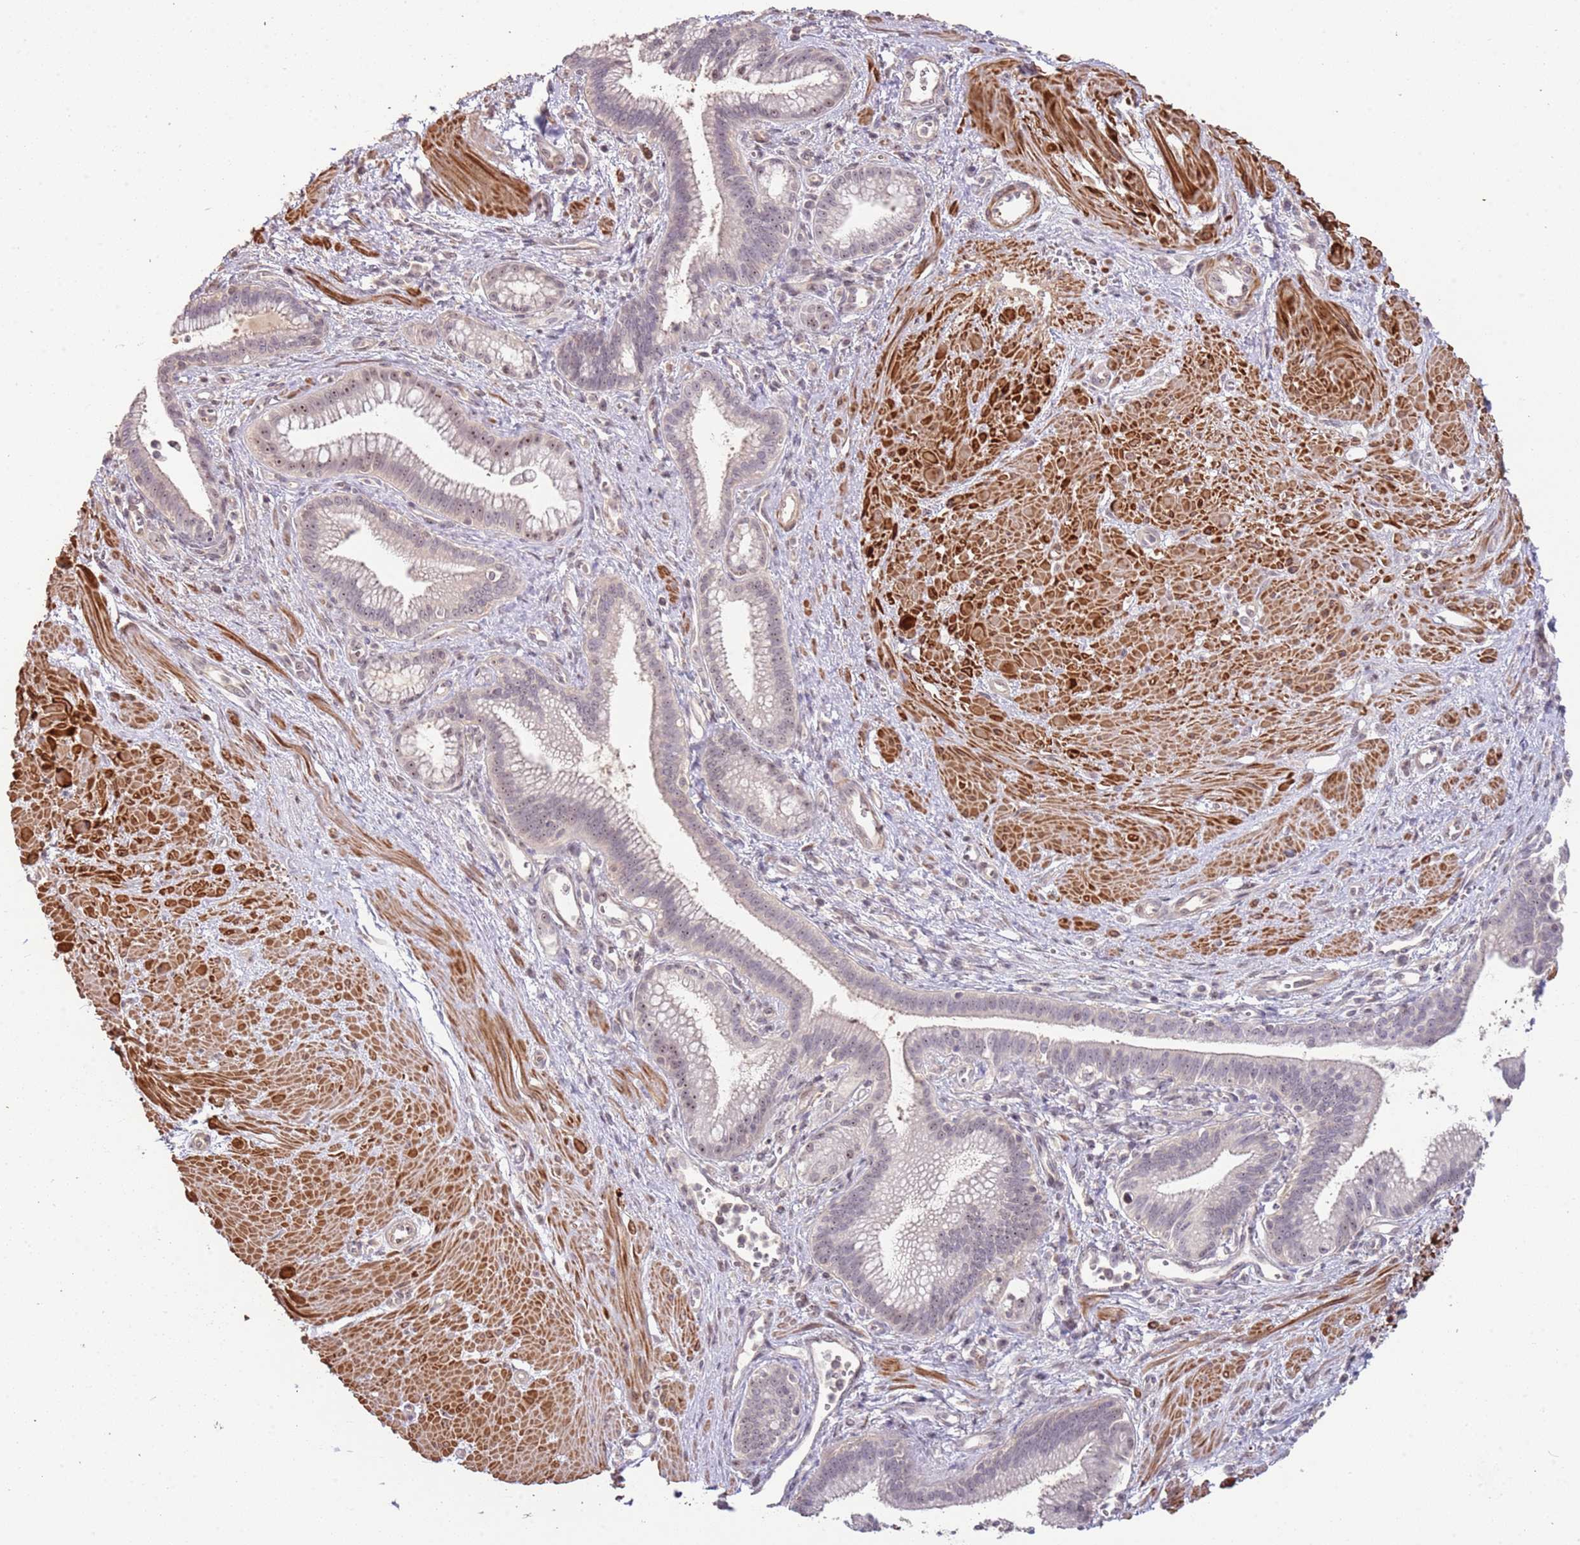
{"staining": {"intensity": "weak", "quantity": "<25%", "location": "nuclear"}, "tissue": "pancreatic cancer", "cell_type": "Tumor cells", "image_type": "cancer", "snomed": [{"axis": "morphology", "description": "Adenocarcinoma, NOS"}, {"axis": "topography", "description": "Pancreas"}], "caption": "An immunohistochemistry (IHC) photomicrograph of pancreatic cancer is shown. There is no staining in tumor cells of pancreatic cancer. (Immunohistochemistry (ihc), brightfield microscopy, high magnification).", "gene": "ADTRP", "patient": {"sex": "male", "age": 78}}